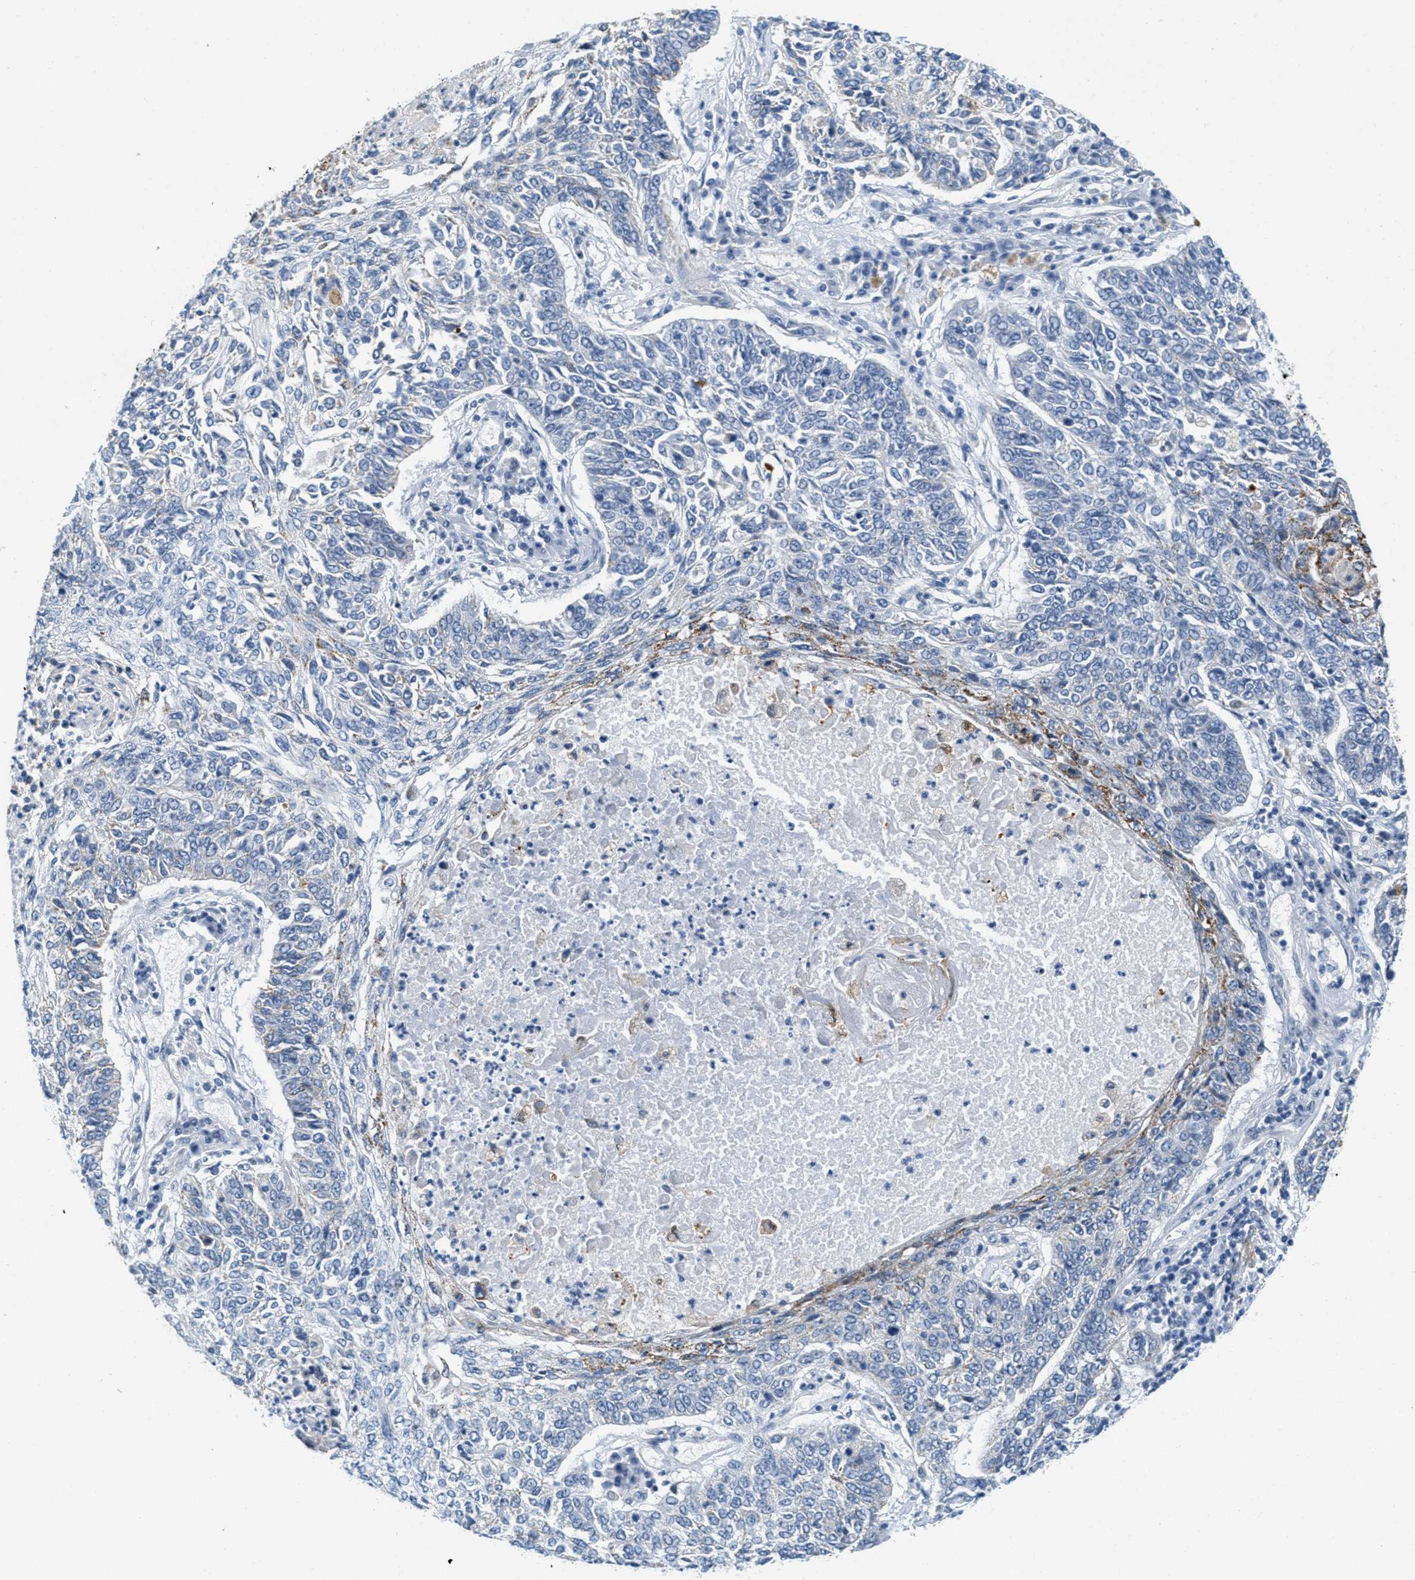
{"staining": {"intensity": "moderate", "quantity": "<25%", "location": "cytoplasmic/membranous"}, "tissue": "lung cancer", "cell_type": "Tumor cells", "image_type": "cancer", "snomed": [{"axis": "morphology", "description": "Normal tissue, NOS"}, {"axis": "morphology", "description": "Squamous cell carcinoma, NOS"}, {"axis": "topography", "description": "Cartilage tissue"}, {"axis": "topography", "description": "Bronchus"}, {"axis": "topography", "description": "Lung"}], "caption": "There is low levels of moderate cytoplasmic/membranous expression in tumor cells of lung cancer (squamous cell carcinoma), as demonstrated by immunohistochemical staining (brown color).", "gene": "HS3ST2", "patient": {"sex": "female", "age": 49}}